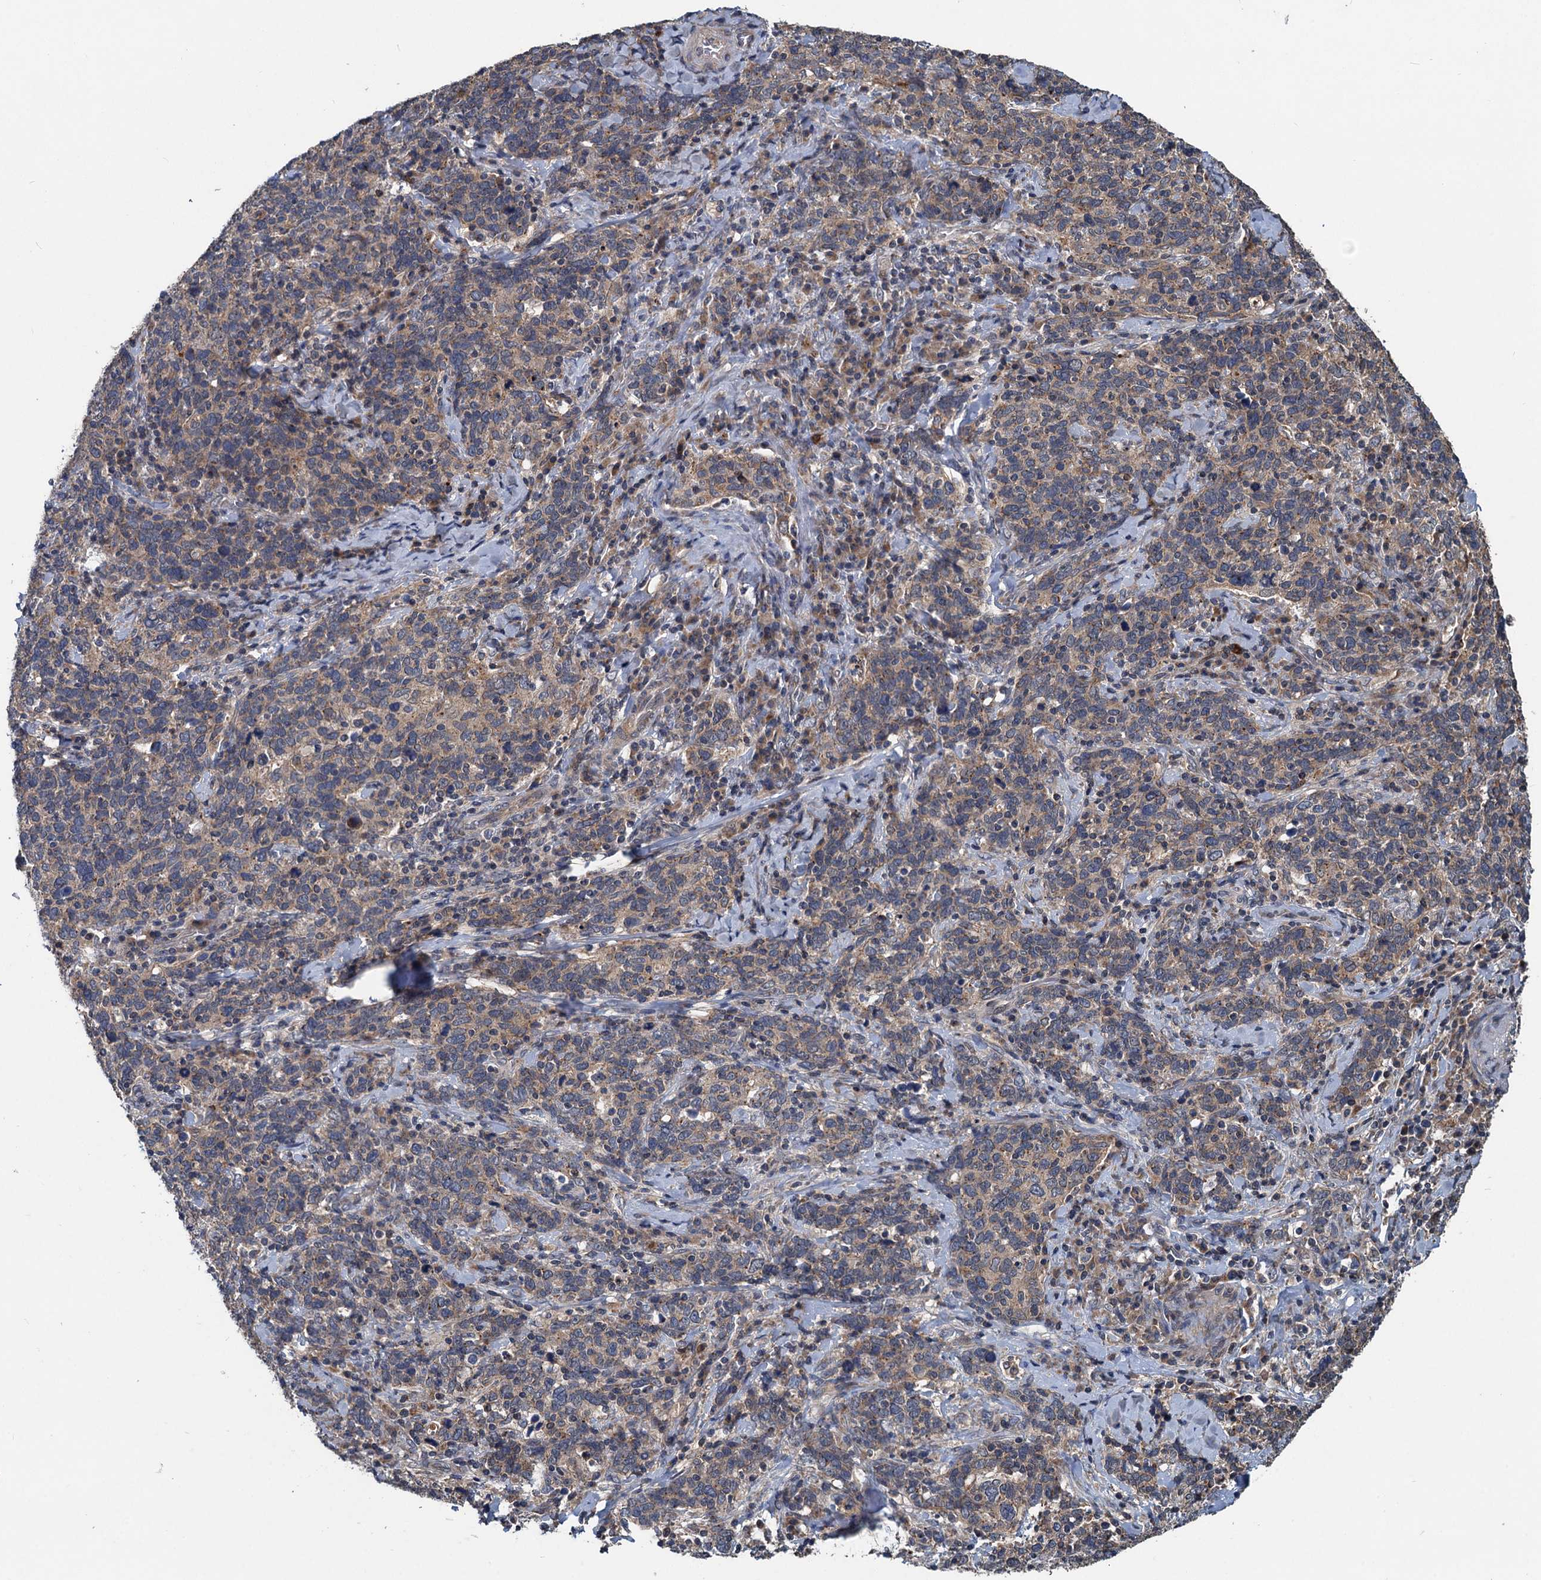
{"staining": {"intensity": "weak", "quantity": ">75%", "location": "cytoplasmic/membranous"}, "tissue": "cervical cancer", "cell_type": "Tumor cells", "image_type": "cancer", "snomed": [{"axis": "morphology", "description": "Squamous cell carcinoma, NOS"}, {"axis": "topography", "description": "Cervix"}], "caption": "Protein analysis of cervical cancer (squamous cell carcinoma) tissue displays weak cytoplasmic/membranous positivity in approximately >75% of tumor cells.", "gene": "OTUB1", "patient": {"sex": "female", "age": 41}}